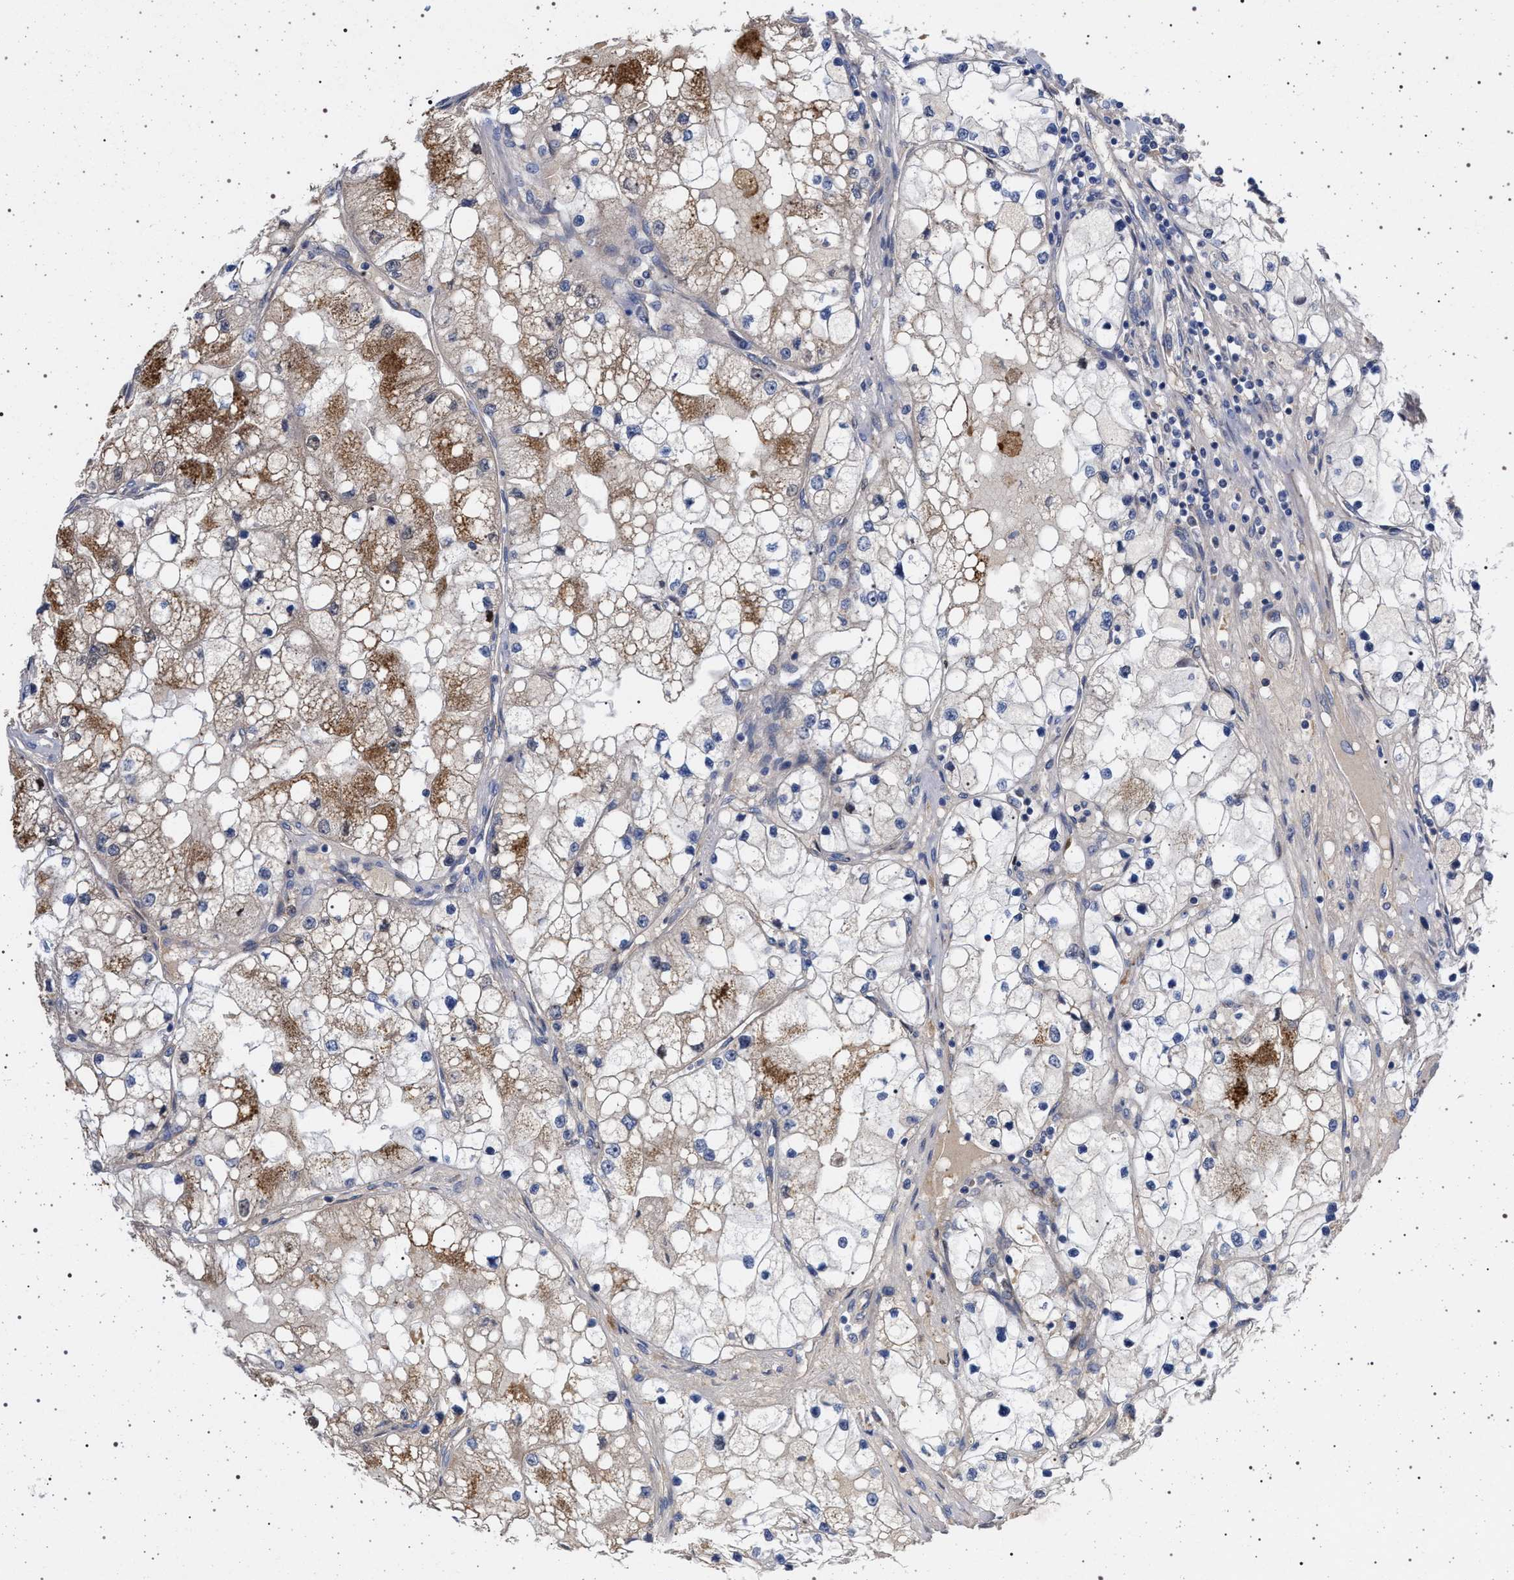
{"staining": {"intensity": "weak", "quantity": "25%-75%", "location": "cytoplasmic/membranous"}, "tissue": "renal cancer", "cell_type": "Tumor cells", "image_type": "cancer", "snomed": [{"axis": "morphology", "description": "Adenocarcinoma, NOS"}, {"axis": "topography", "description": "Kidney"}], "caption": "Protein expression analysis of renal cancer reveals weak cytoplasmic/membranous expression in about 25%-75% of tumor cells. (Brightfield microscopy of DAB IHC at high magnification).", "gene": "RBM48", "patient": {"sex": "male", "age": 68}}